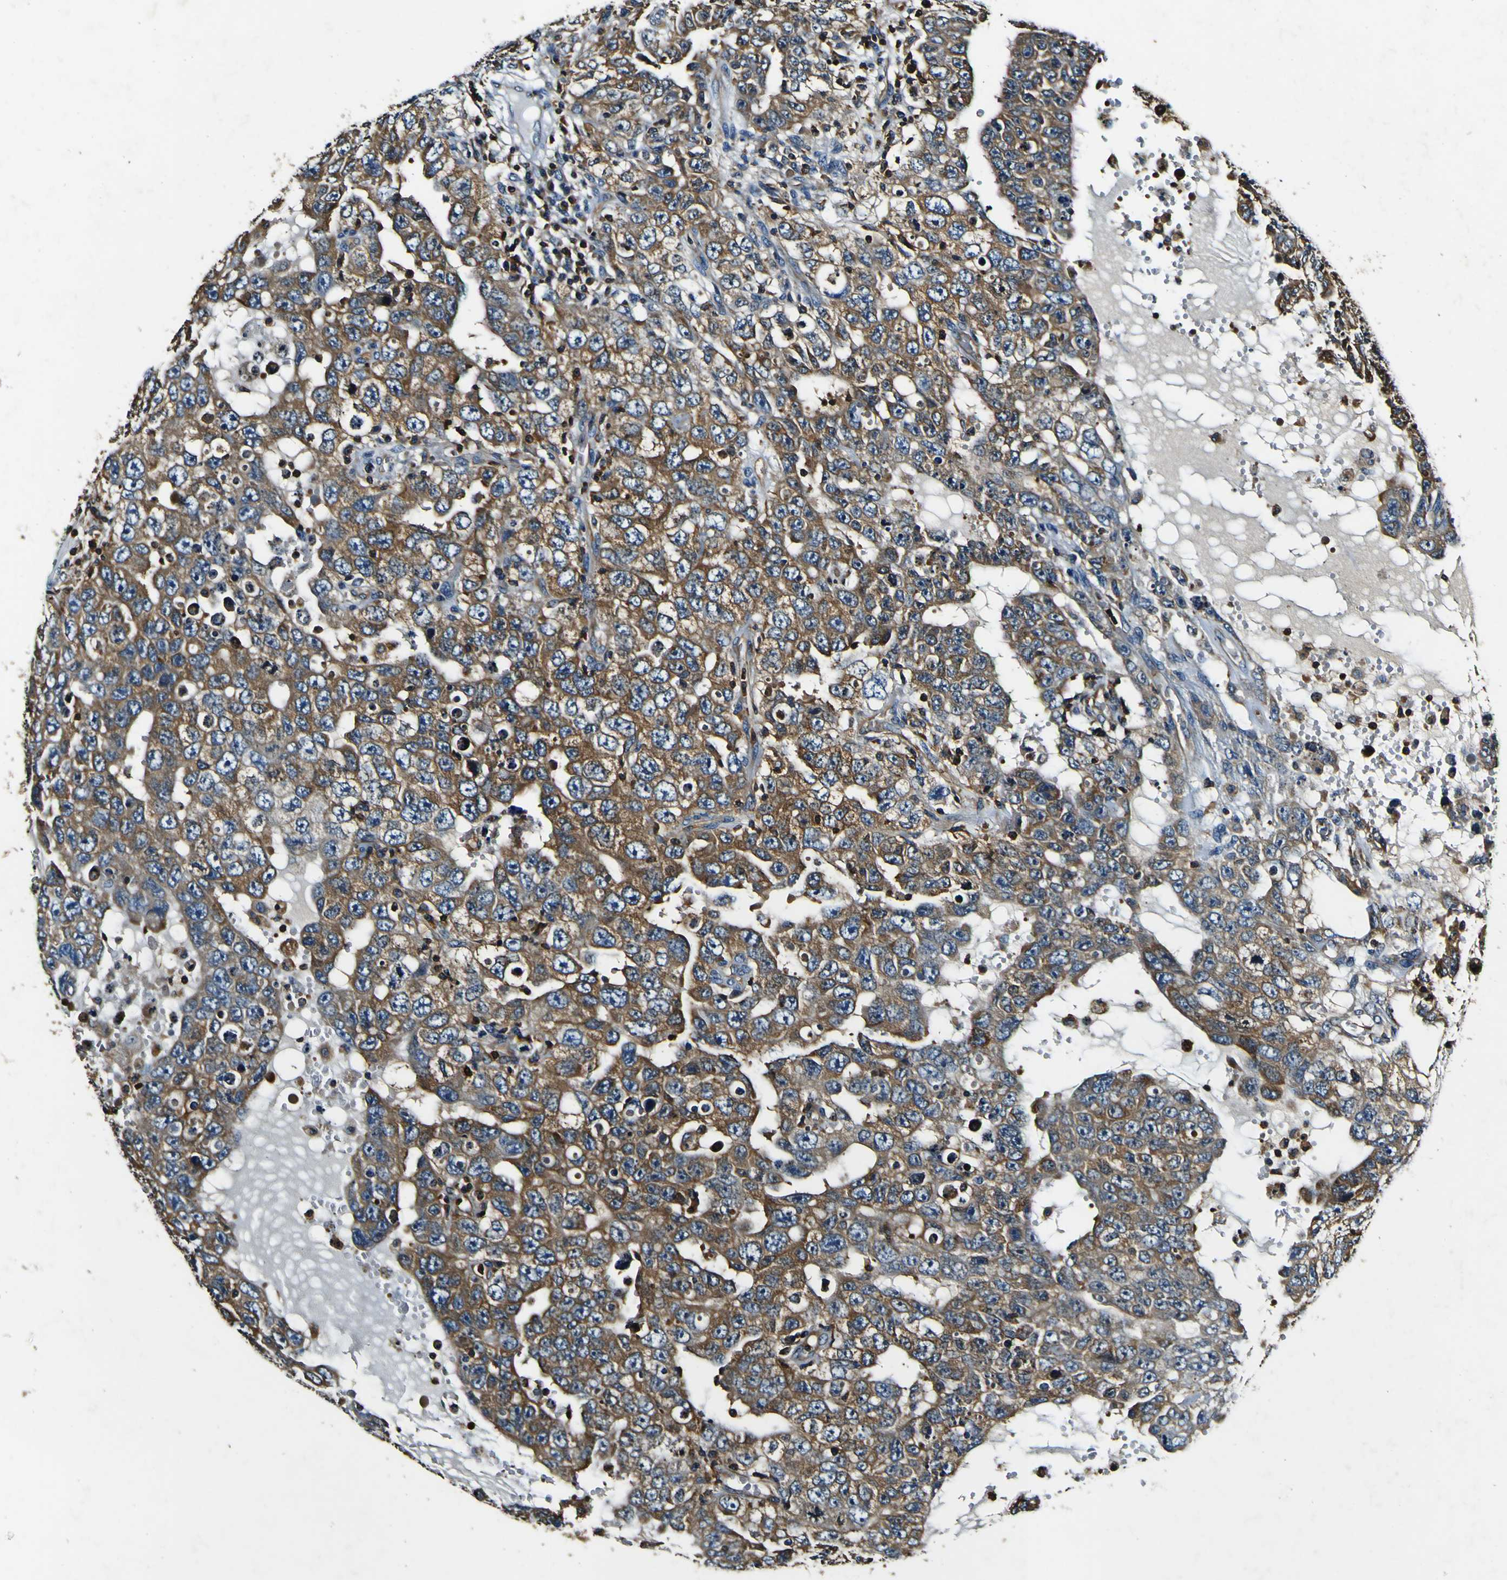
{"staining": {"intensity": "moderate", "quantity": ">75%", "location": "cytoplasmic/membranous"}, "tissue": "testis cancer", "cell_type": "Tumor cells", "image_type": "cancer", "snomed": [{"axis": "morphology", "description": "Carcinoma, Embryonal, NOS"}, {"axis": "topography", "description": "Testis"}], "caption": "An IHC histopathology image of neoplastic tissue is shown. Protein staining in brown shows moderate cytoplasmic/membranous positivity in testis cancer within tumor cells.", "gene": "RHOT2", "patient": {"sex": "male", "age": 26}}